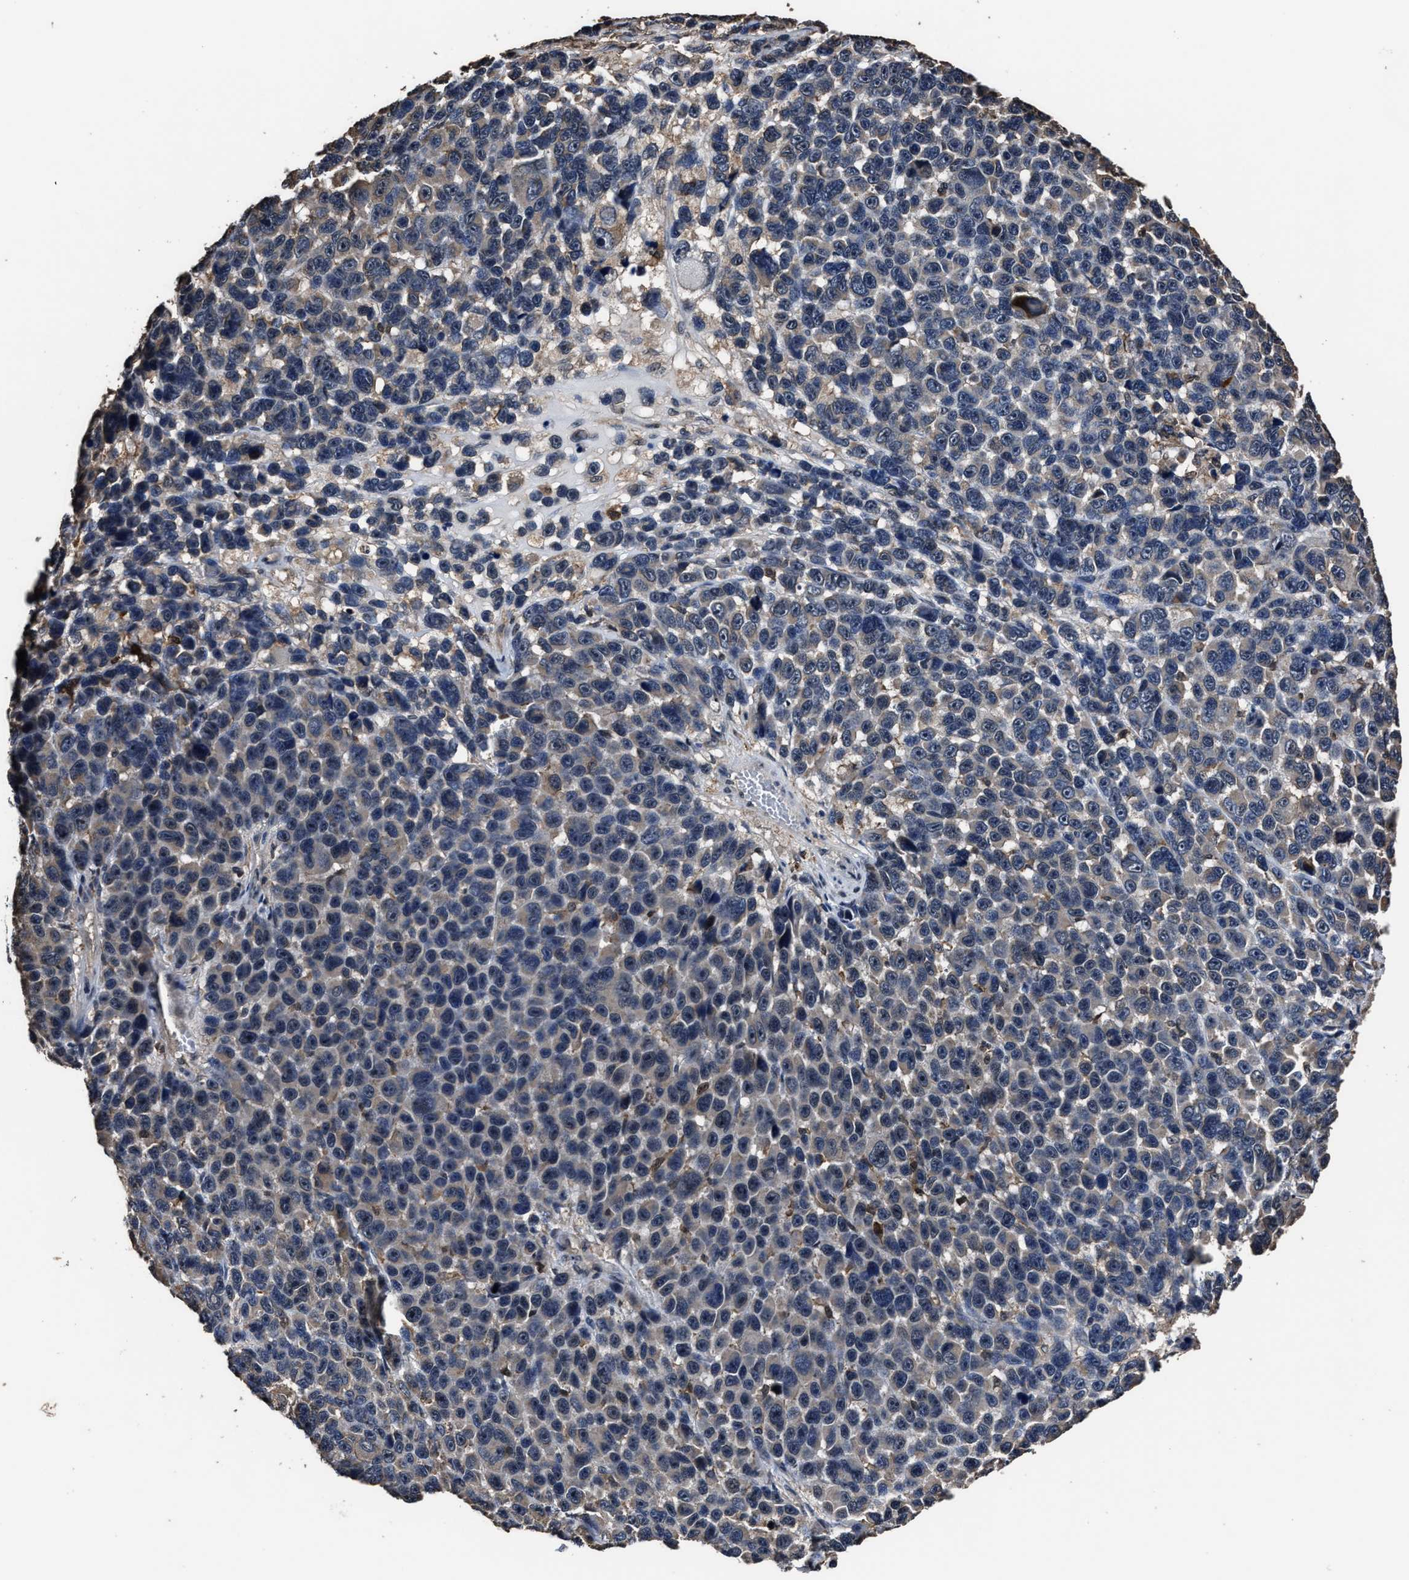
{"staining": {"intensity": "weak", "quantity": "<25%", "location": "nuclear"}, "tissue": "melanoma", "cell_type": "Tumor cells", "image_type": "cancer", "snomed": [{"axis": "morphology", "description": "Malignant melanoma, NOS"}, {"axis": "topography", "description": "Skin"}], "caption": "Image shows no protein positivity in tumor cells of malignant melanoma tissue.", "gene": "RSBN1L", "patient": {"sex": "male", "age": 53}}